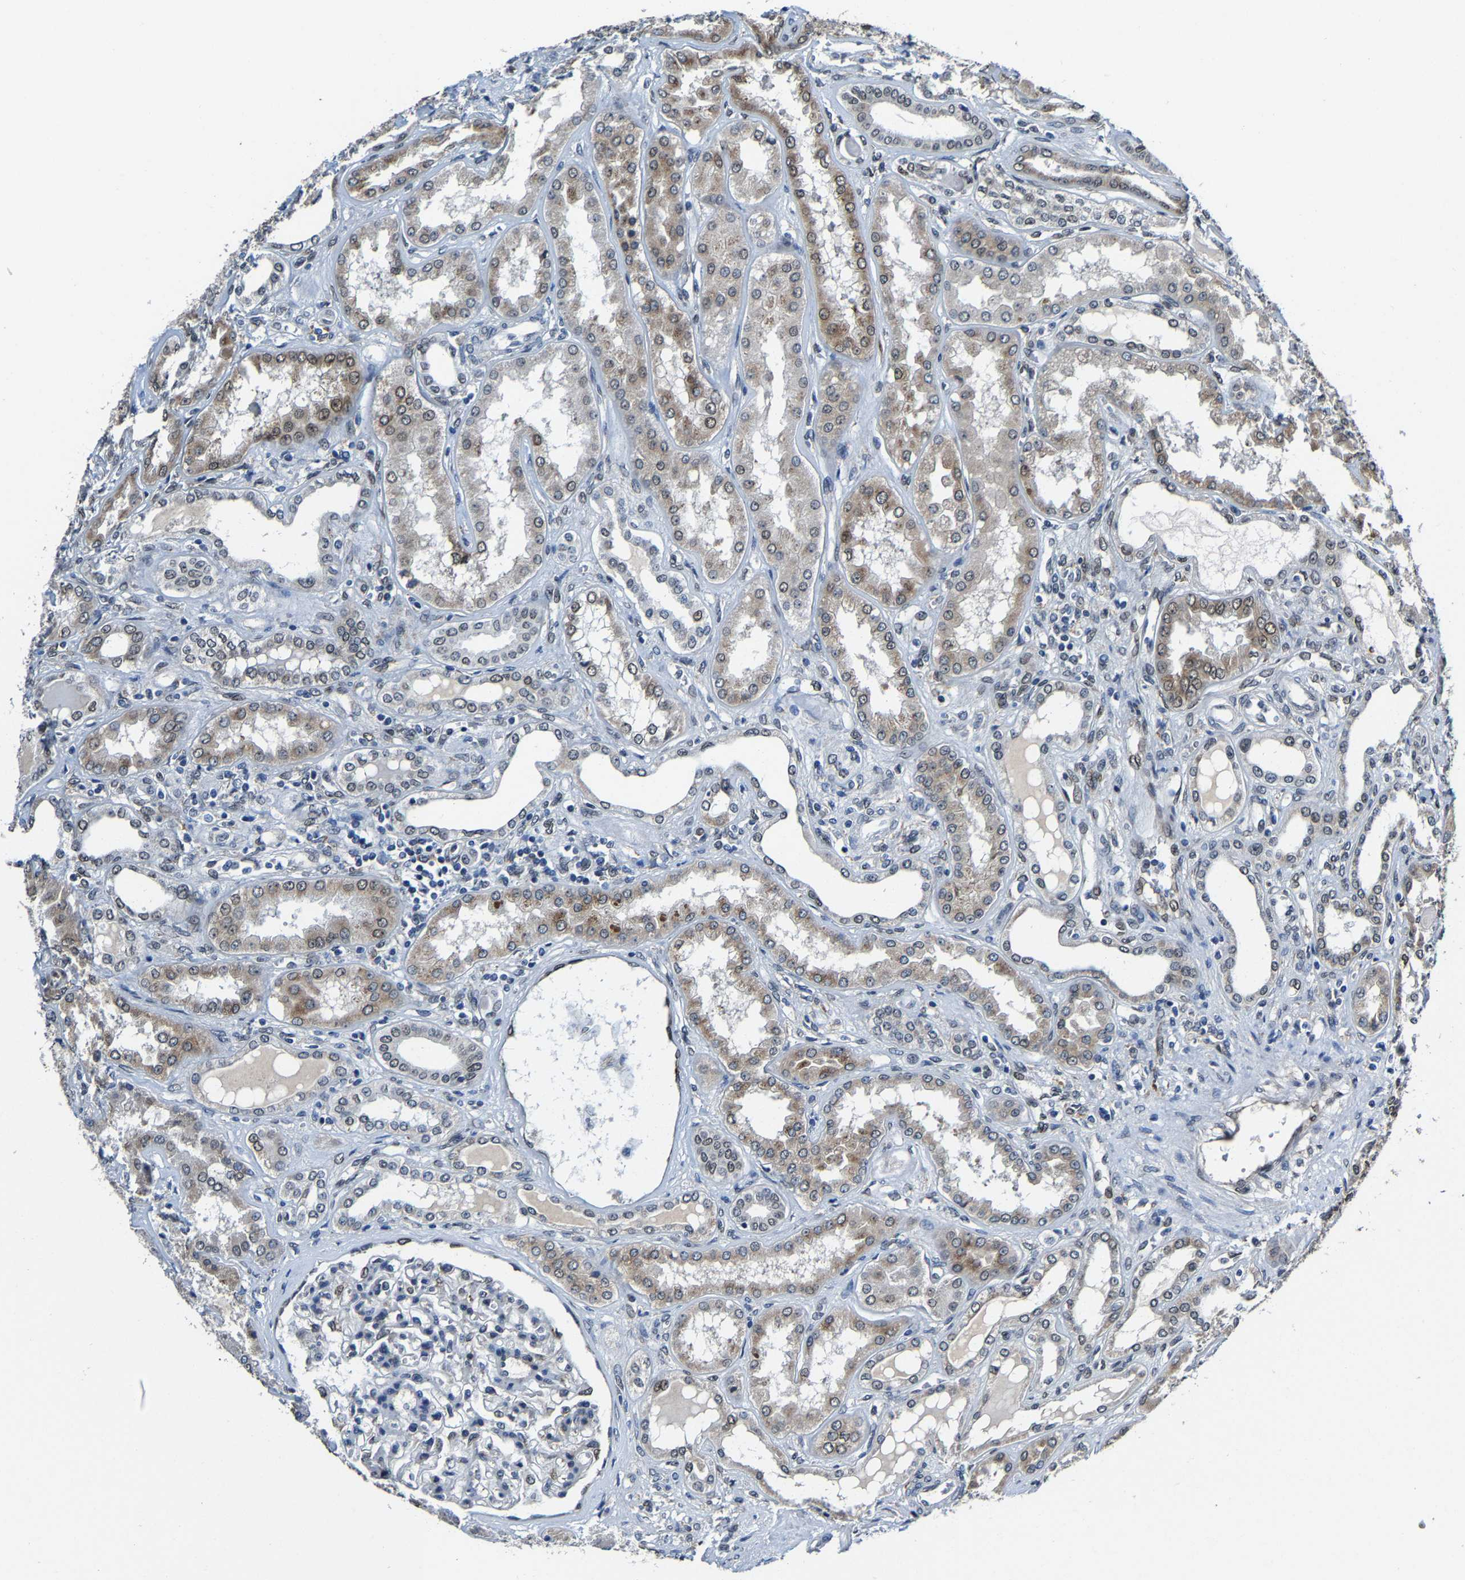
{"staining": {"intensity": "moderate", "quantity": "<25%", "location": "cytoplasmic/membranous"}, "tissue": "kidney", "cell_type": "Cells in glomeruli", "image_type": "normal", "snomed": [{"axis": "morphology", "description": "Normal tissue, NOS"}, {"axis": "topography", "description": "Kidney"}], "caption": "A micrograph showing moderate cytoplasmic/membranous expression in about <25% of cells in glomeruli in benign kidney, as visualized by brown immunohistochemical staining.", "gene": "METTL1", "patient": {"sex": "female", "age": 56}}